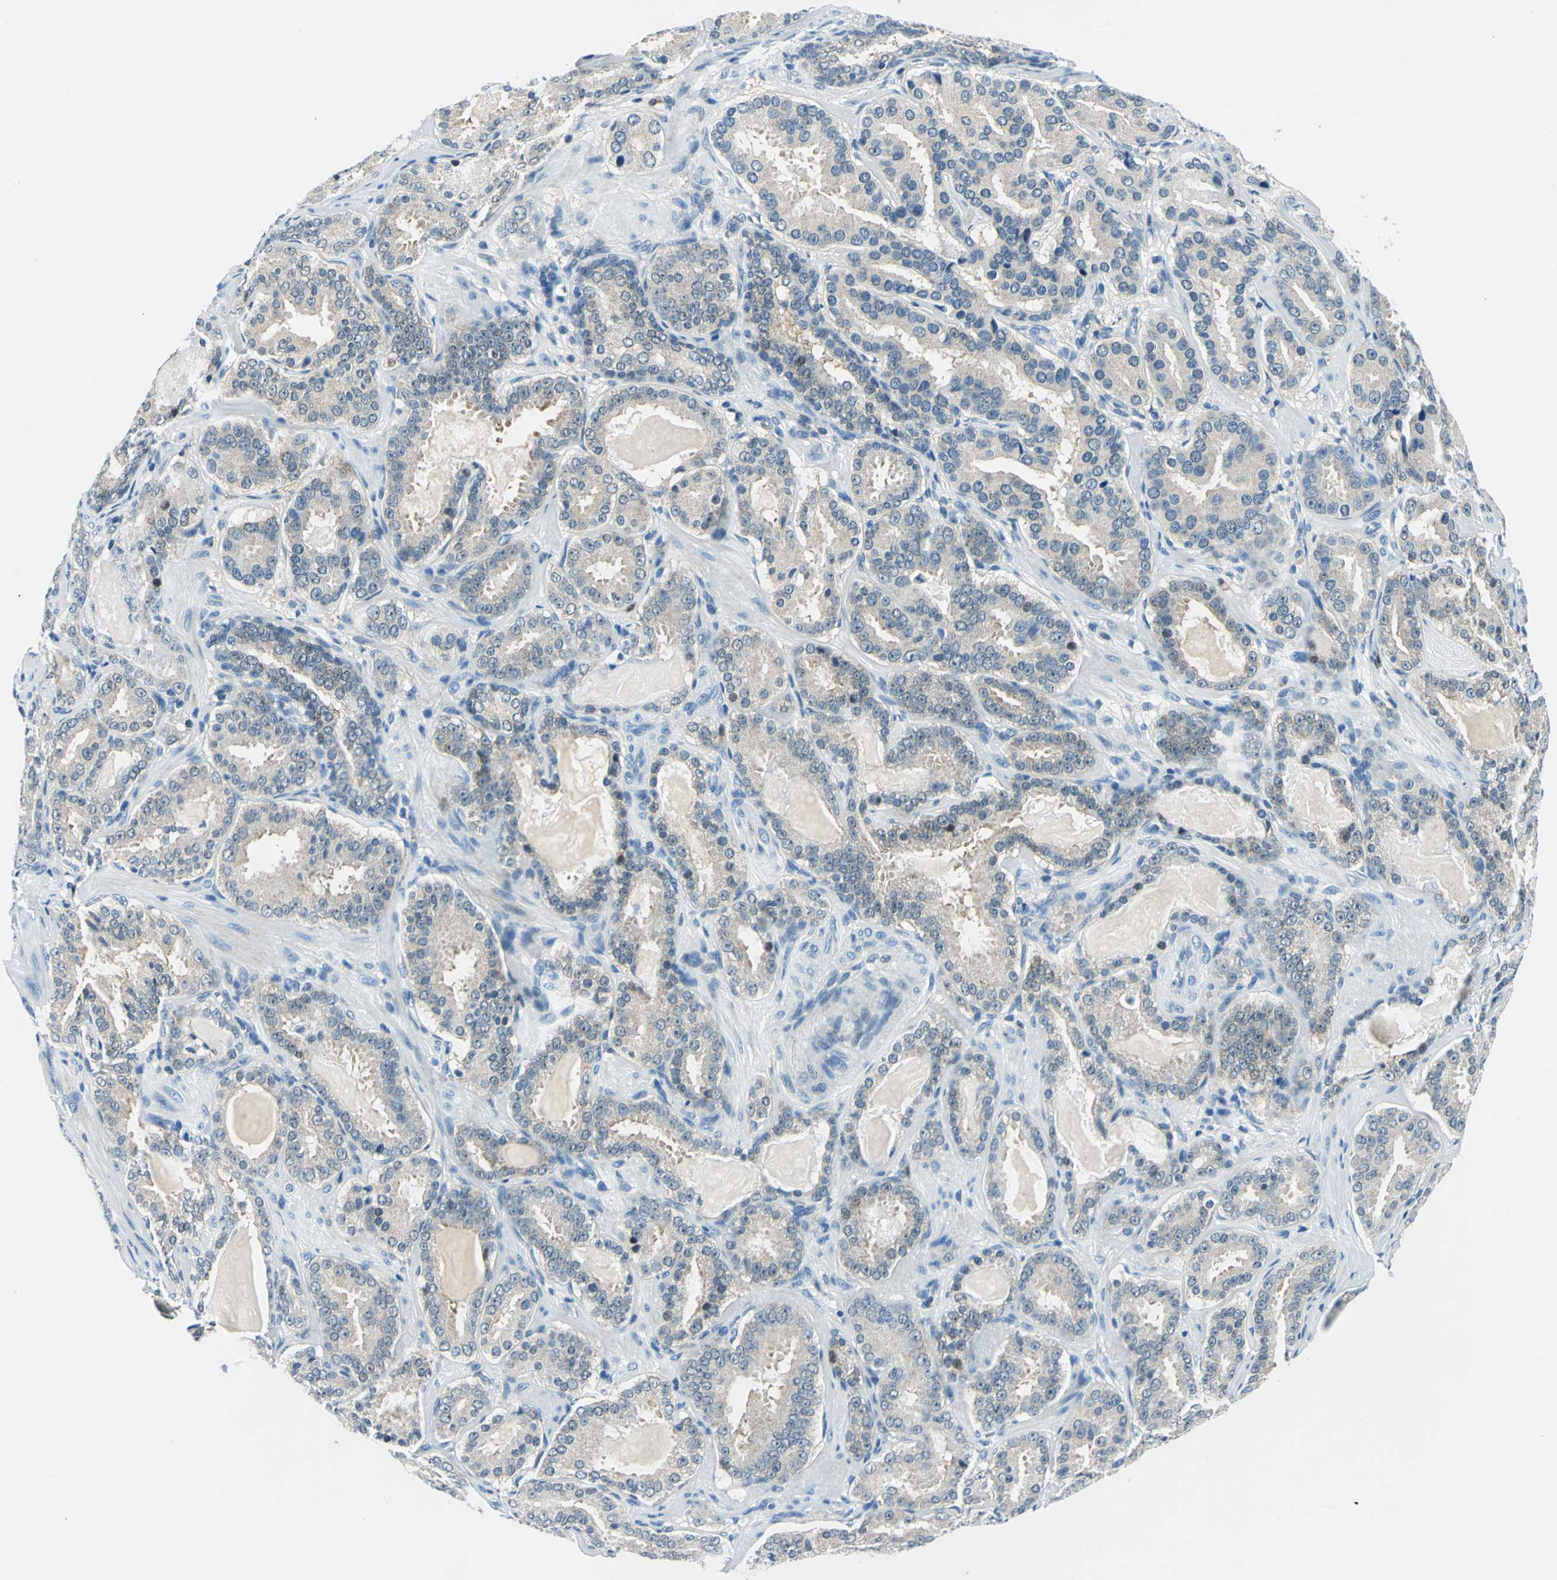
{"staining": {"intensity": "moderate", "quantity": "<25%", "location": "cytoplasmic/membranous,nuclear"}, "tissue": "prostate cancer", "cell_type": "Tumor cells", "image_type": "cancer", "snomed": [{"axis": "morphology", "description": "Adenocarcinoma, Low grade"}, {"axis": "topography", "description": "Prostate"}], "caption": "This is a micrograph of IHC staining of low-grade adenocarcinoma (prostate), which shows moderate expression in the cytoplasmic/membranous and nuclear of tumor cells.", "gene": "AKR1A1", "patient": {"sex": "male", "age": 59}}